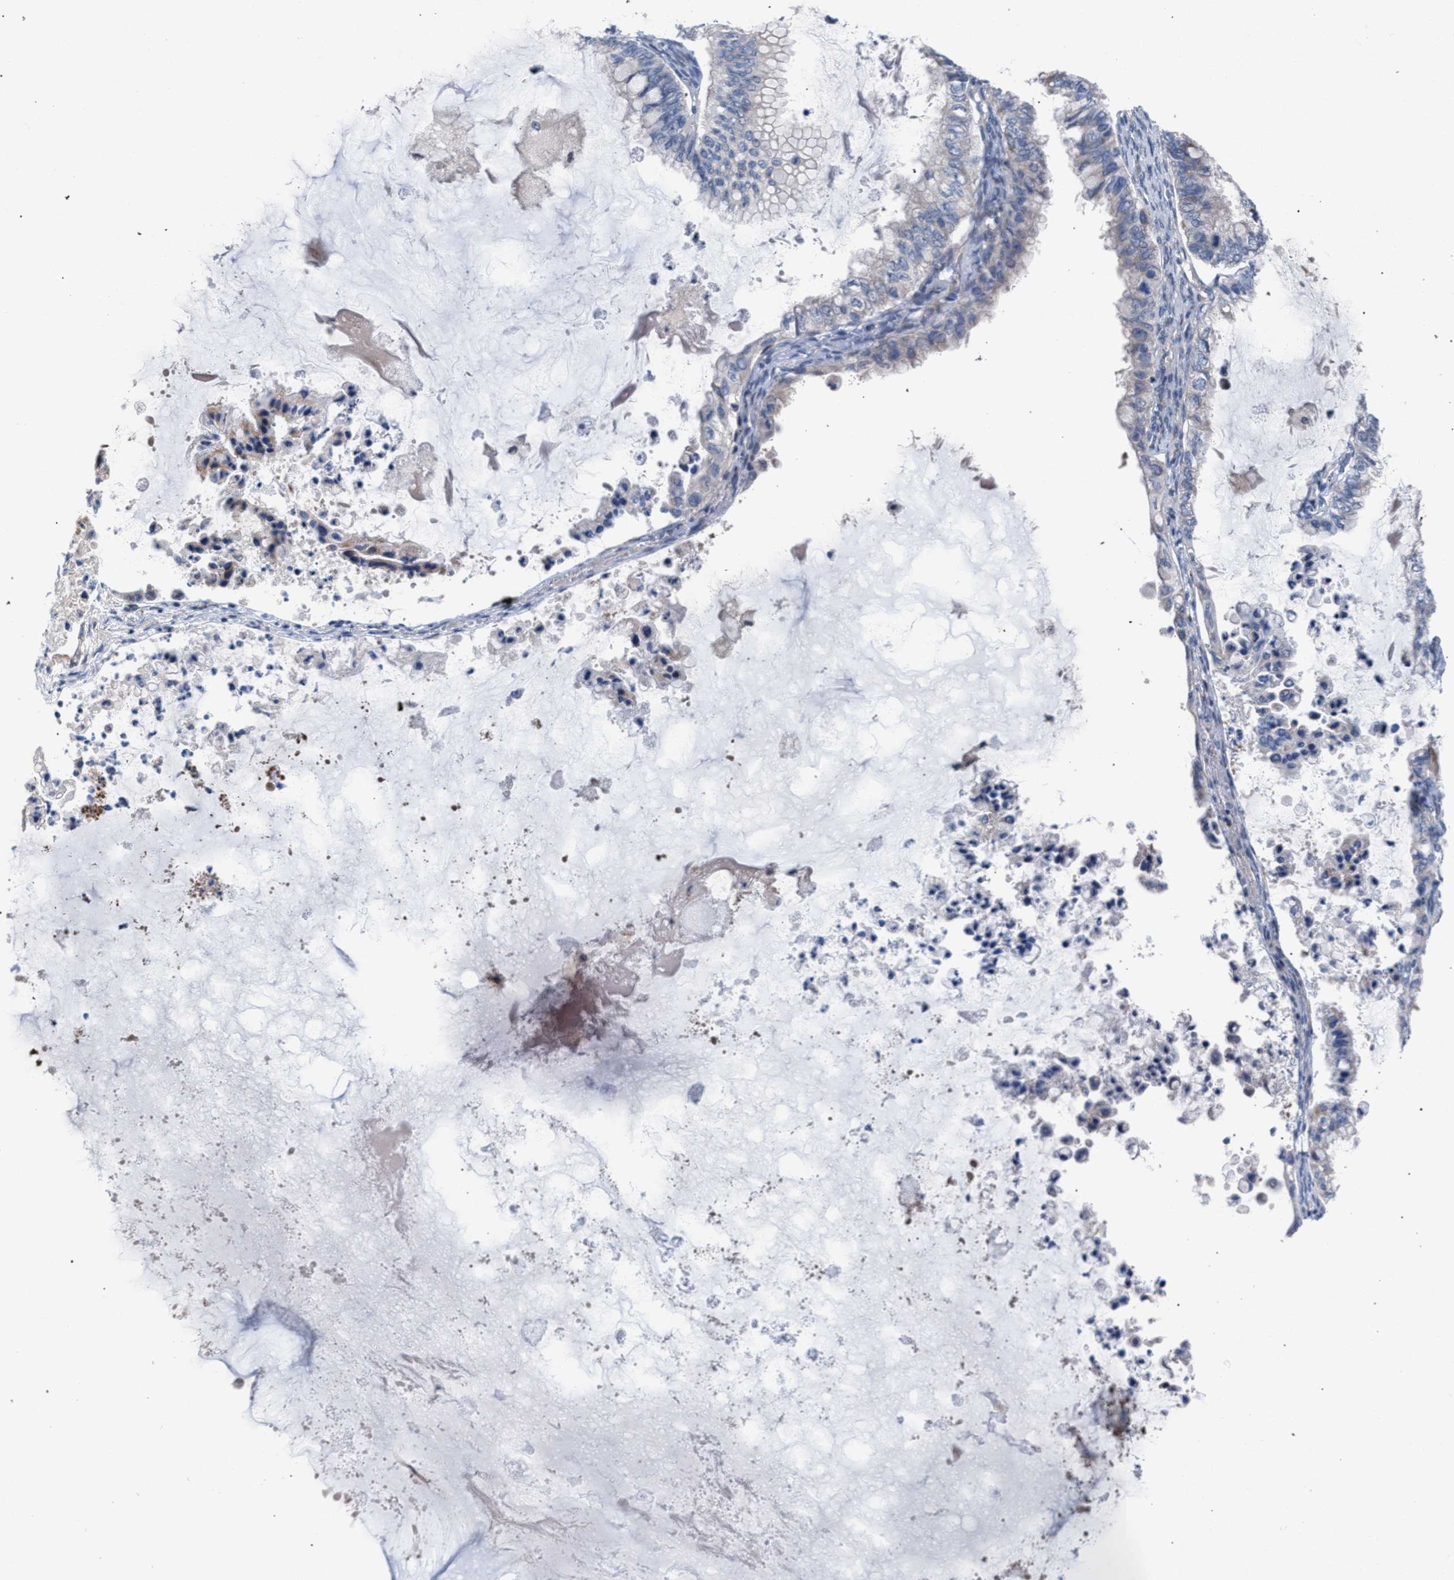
{"staining": {"intensity": "weak", "quantity": "25%-75%", "location": "cytoplasmic/membranous"}, "tissue": "ovarian cancer", "cell_type": "Tumor cells", "image_type": "cancer", "snomed": [{"axis": "morphology", "description": "Cystadenocarcinoma, mucinous, NOS"}, {"axis": "topography", "description": "Ovary"}], "caption": "Mucinous cystadenocarcinoma (ovarian) stained for a protein (brown) displays weak cytoplasmic/membranous positive positivity in approximately 25%-75% of tumor cells.", "gene": "RNF135", "patient": {"sex": "female", "age": 80}}